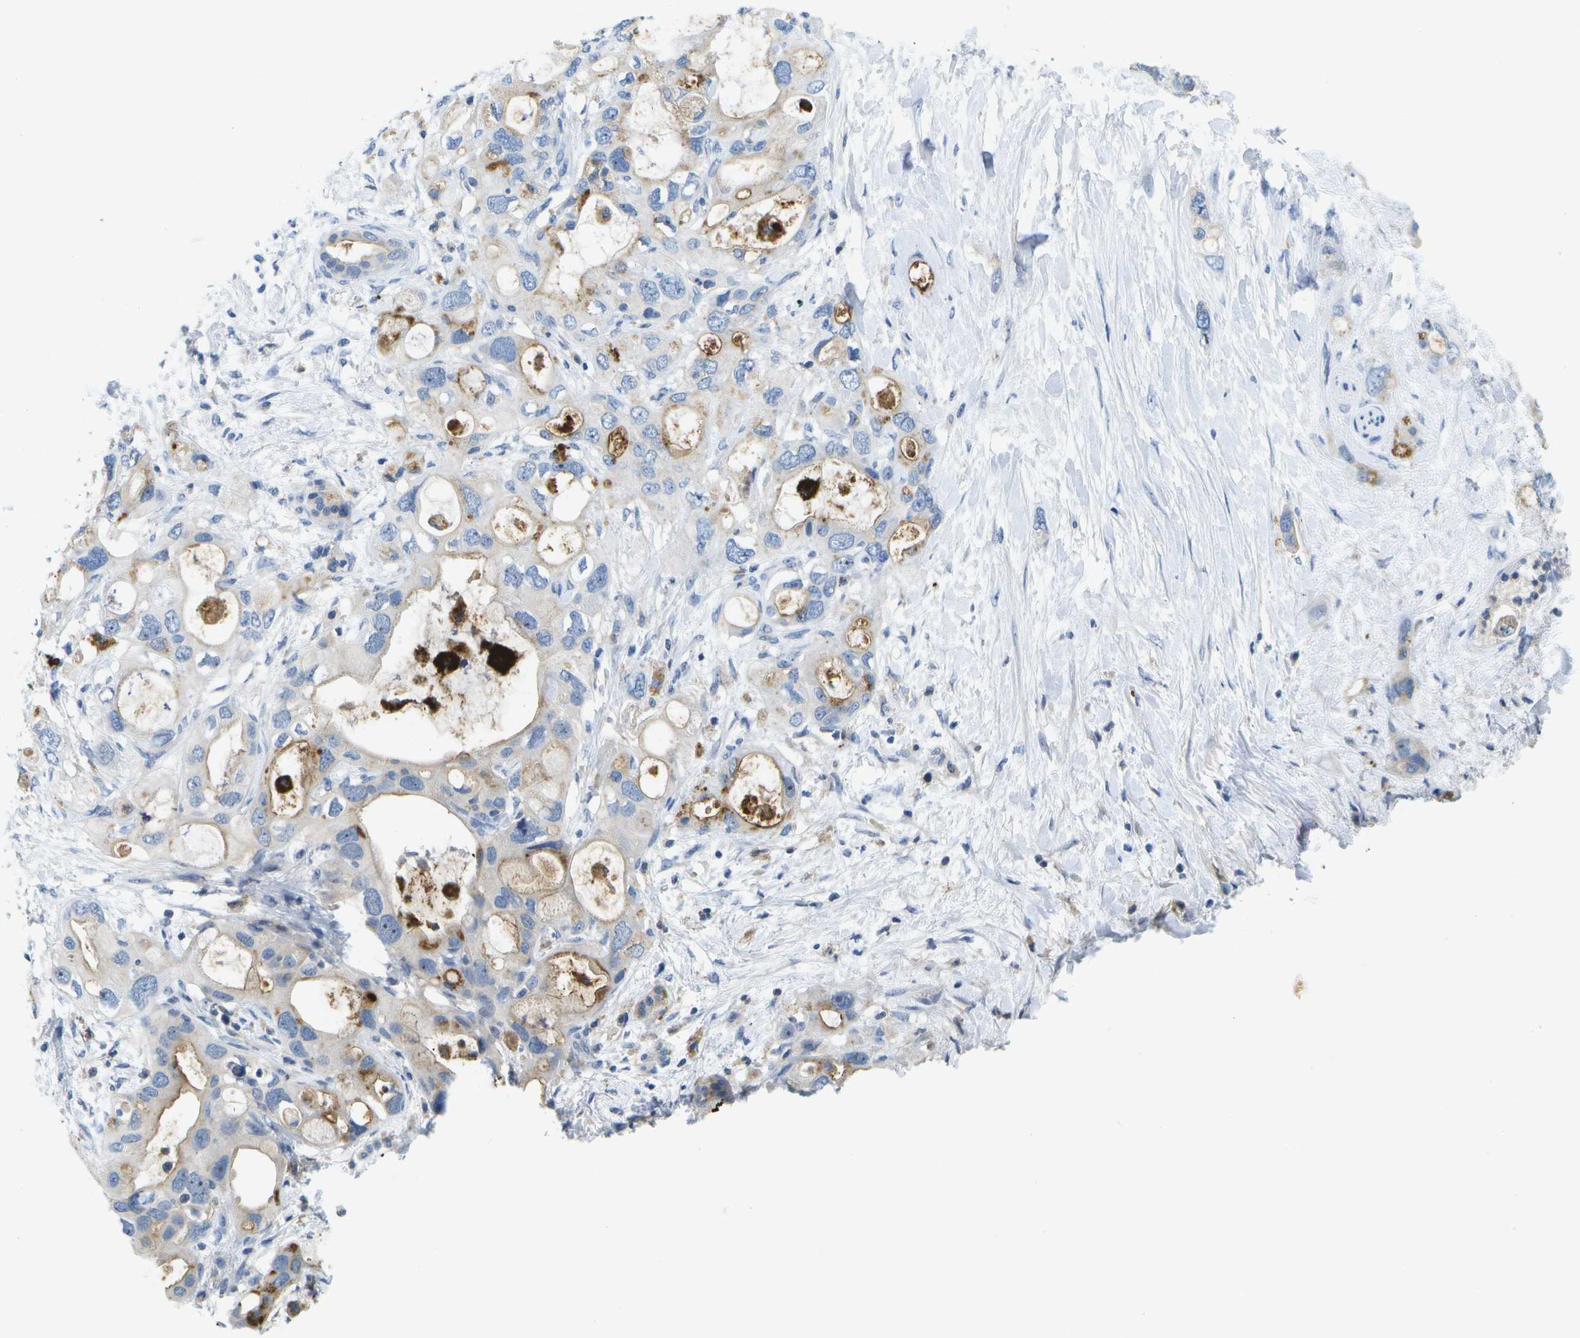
{"staining": {"intensity": "weak", "quantity": "<25%", "location": "cytoplasmic/membranous"}, "tissue": "pancreatic cancer", "cell_type": "Tumor cells", "image_type": "cancer", "snomed": [{"axis": "morphology", "description": "Adenocarcinoma, NOS"}, {"axis": "topography", "description": "Pancreas"}], "caption": "DAB immunohistochemical staining of human pancreatic cancer (adenocarcinoma) reveals no significant positivity in tumor cells. Nuclei are stained in blue.", "gene": "LIPG", "patient": {"sex": "female", "age": 56}}